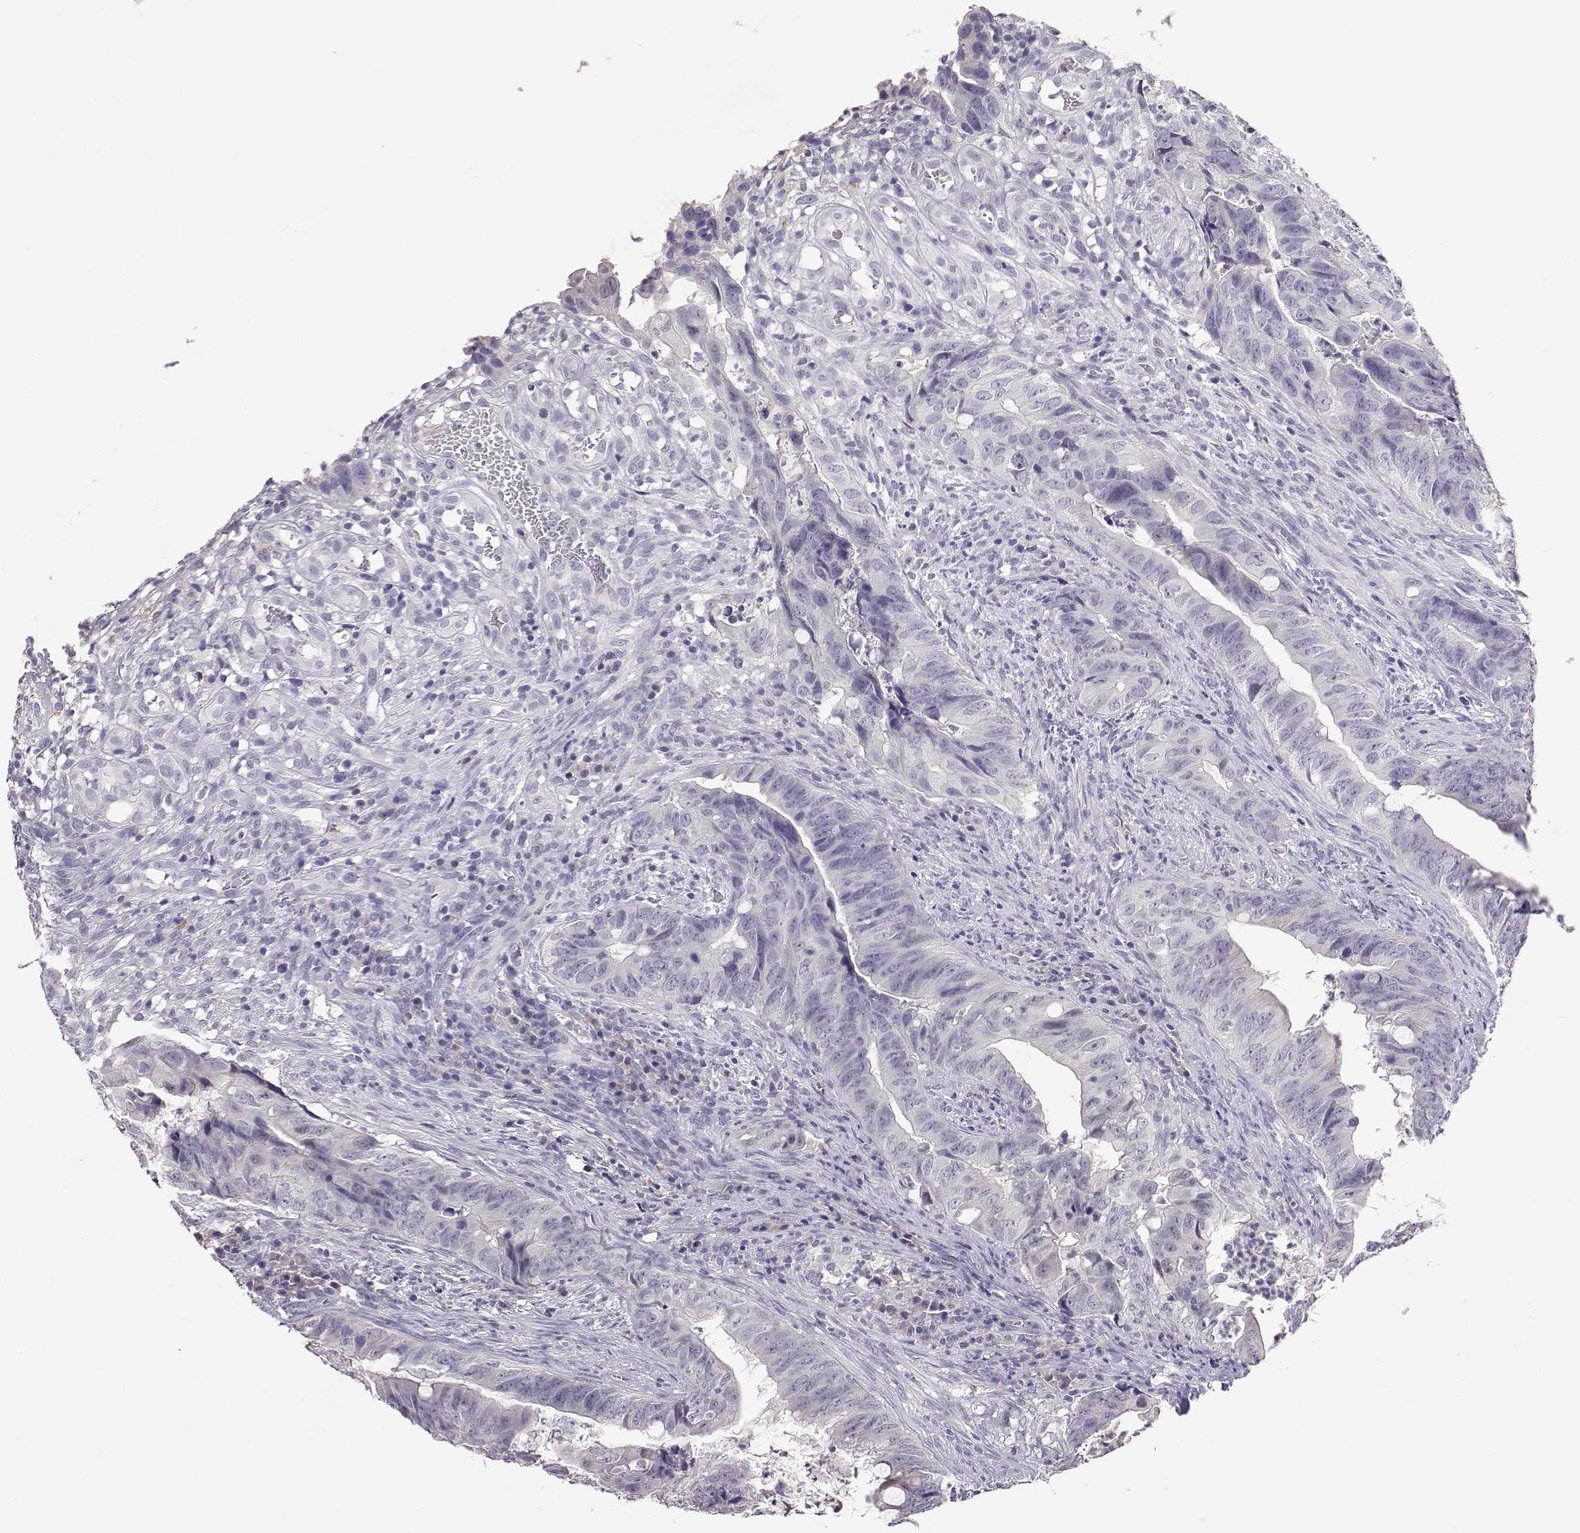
{"staining": {"intensity": "negative", "quantity": "none", "location": "none"}, "tissue": "colorectal cancer", "cell_type": "Tumor cells", "image_type": "cancer", "snomed": [{"axis": "morphology", "description": "Adenocarcinoma, NOS"}, {"axis": "topography", "description": "Colon"}], "caption": "A high-resolution micrograph shows immunohistochemistry (IHC) staining of colorectal adenocarcinoma, which displays no significant staining in tumor cells.", "gene": "TACR1", "patient": {"sex": "female", "age": 82}}